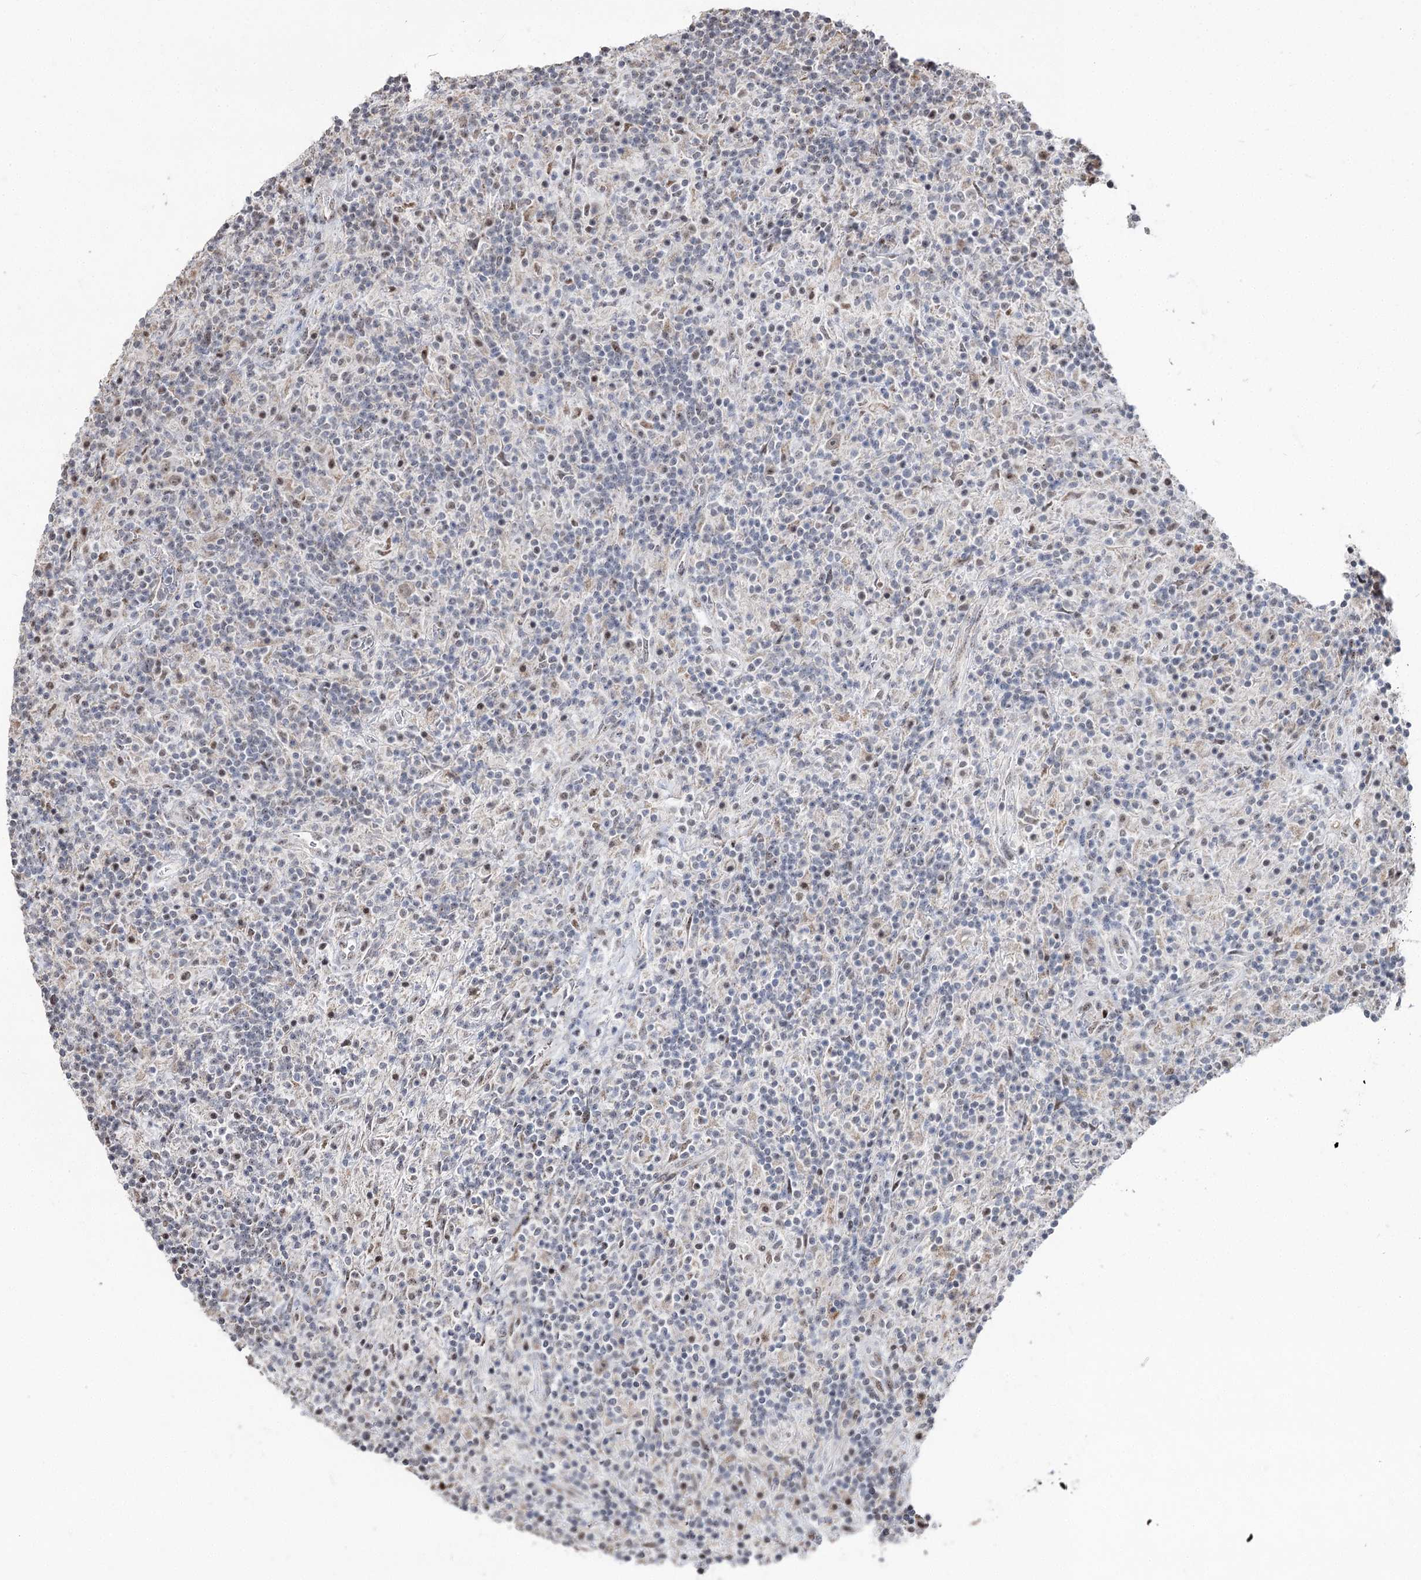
{"staining": {"intensity": "negative", "quantity": "none", "location": "none"}, "tissue": "lymphoma", "cell_type": "Tumor cells", "image_type": "cancer", "snomed": [{"axis": "morphology", "description": "Hodgkin's disease, NOS"}, {"axis": "topography", "description": "Lymph node"}], "caption": "Immunohistochemistry micrograph of neoplastic tissue: human lymphoma stained with DAB (3,3'-diaminobenzidine) shows no significant protein expression in tumor cells.", "gene": "RUFY4", "patient": {"sex": "male", "age": 70}}